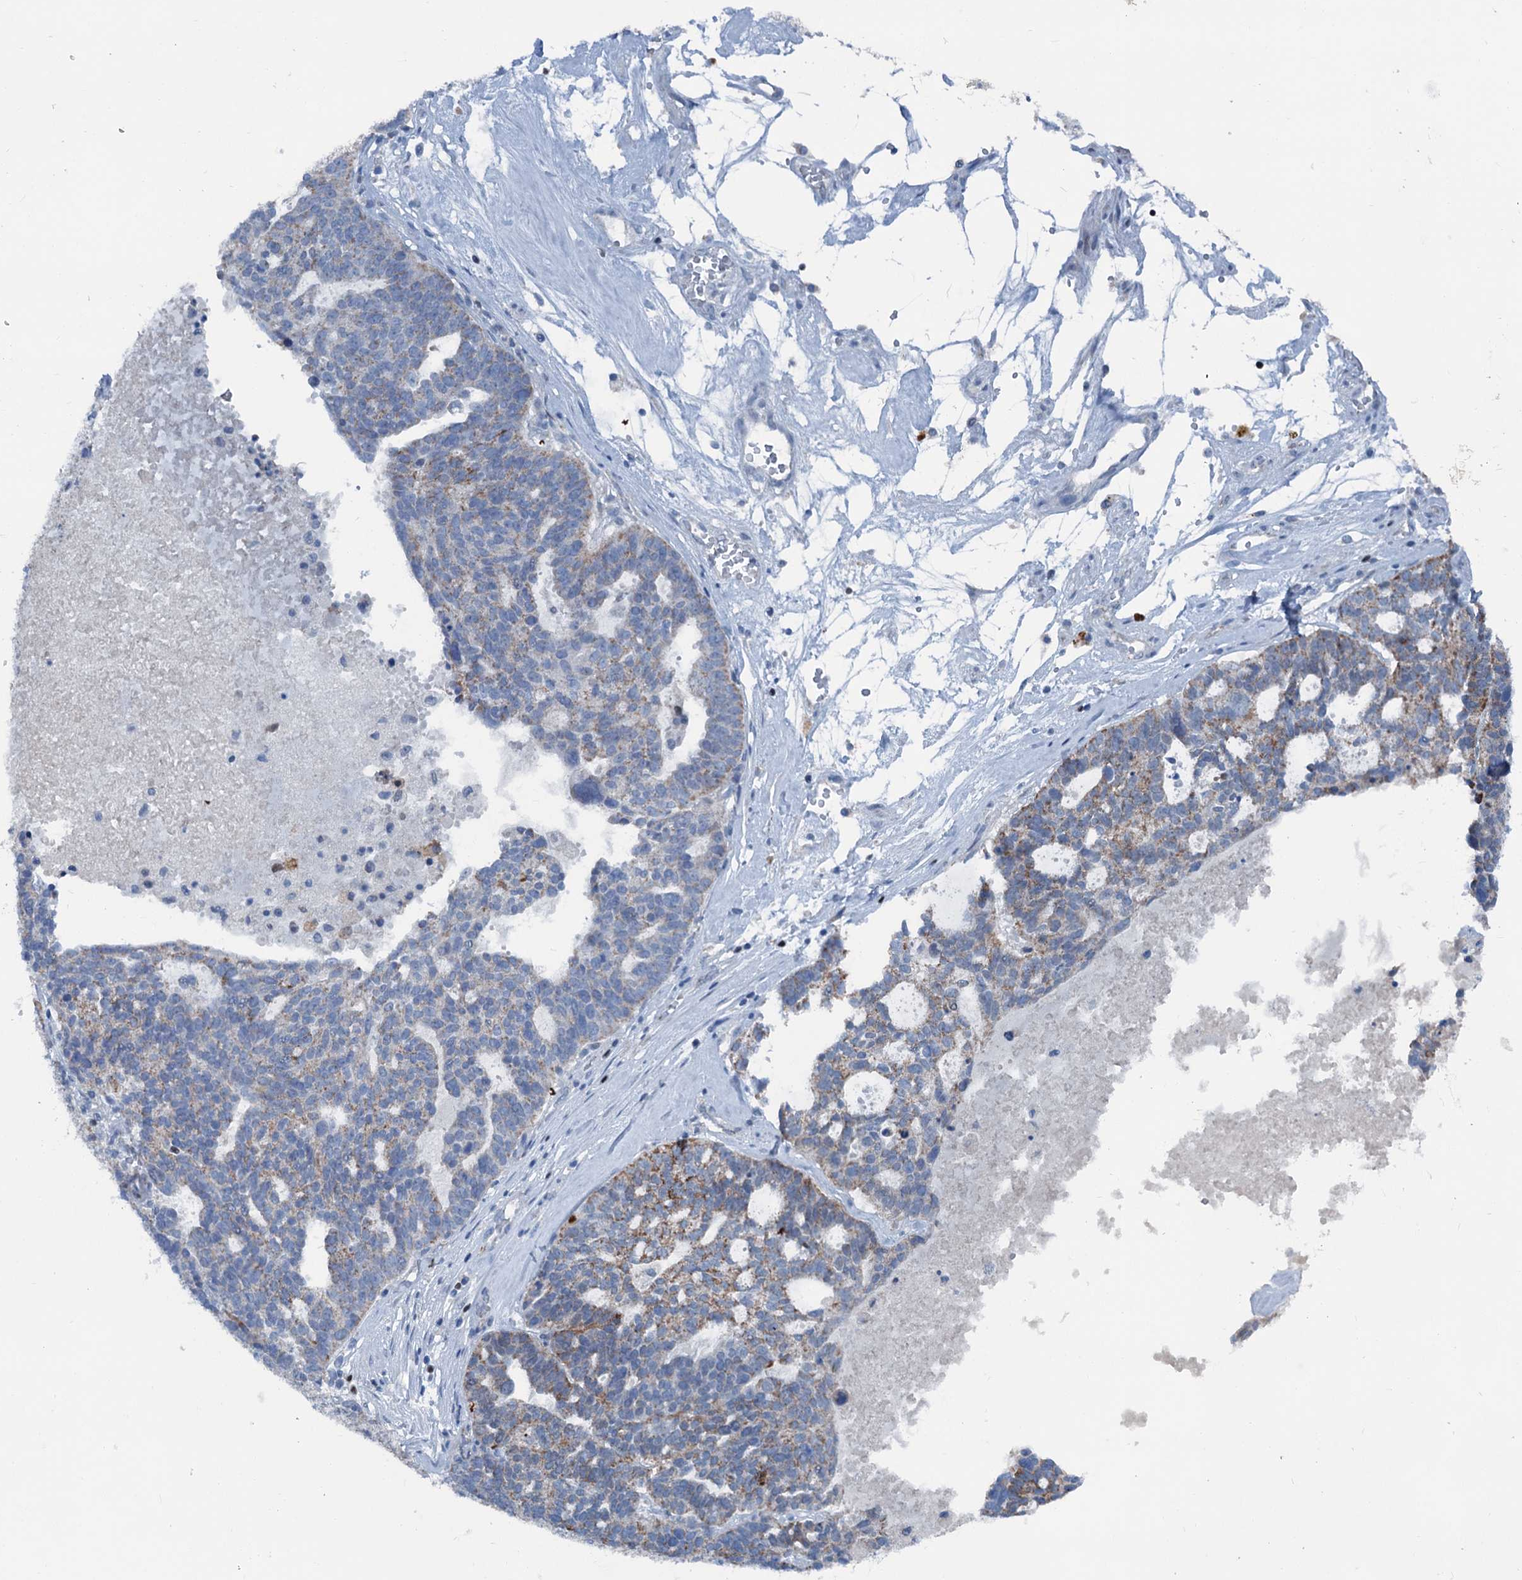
{"staining": {"intensity": "moderate", "quantity": "25%-75%", "location": "cytoplasmic/membranous"}, "tissue": "ovarian cancer", "cell_type": "Tumor cells", "image_type": "cancer", "snomed": [{"axis": "morphology", "description": "Cystadenocarcinoma, serous, NOS"}, {"axis": "topography", "description": "Ovary"}], "caption": "Brown immunohistochemical staining in ovarian cancer (serous cystadenocarcinoma) displays moderate cytoplasmic/membranous expression in about 25%-75% of tumor cells.", "gene": "ELP4", "patient": {"sex": "female", "age": 59}}